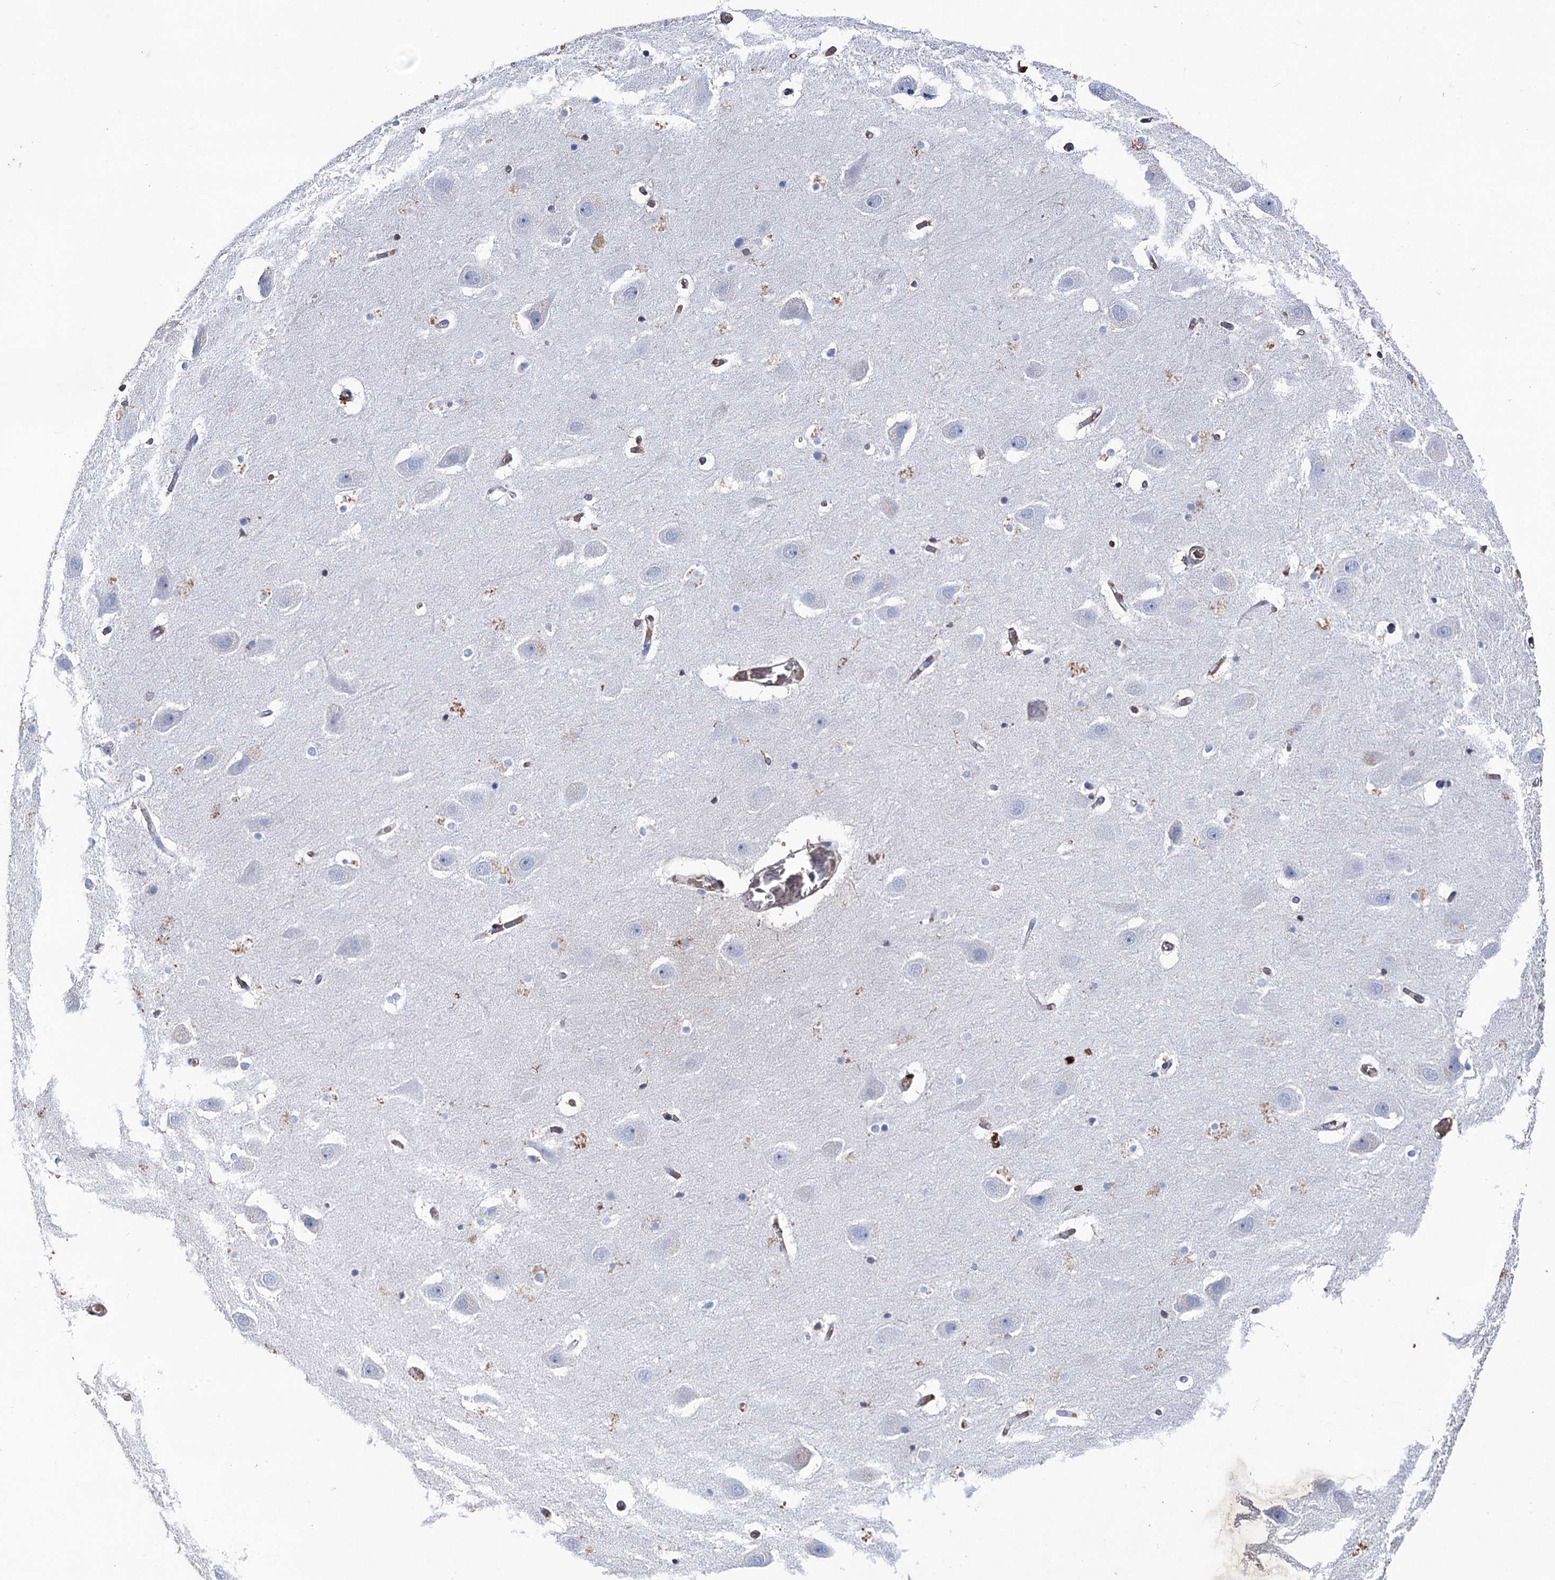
{"staining": {"intensity": "negative", "quantity": "none", "location": "none"}, "tissue": "hippocampus", "cell_type": "Glial cells", "image_type": "normal", "snomed": [{"axis": "morphology", "description": "Normal tissue, NOS"}, {"axis": "topography", "description": "Hippocampus"}], "caption": "Protein analysis of benign hippocampus displays no significant expression in glial cells.", "gene": "STING1", "patient": {"sex": "female", "age": 52}}